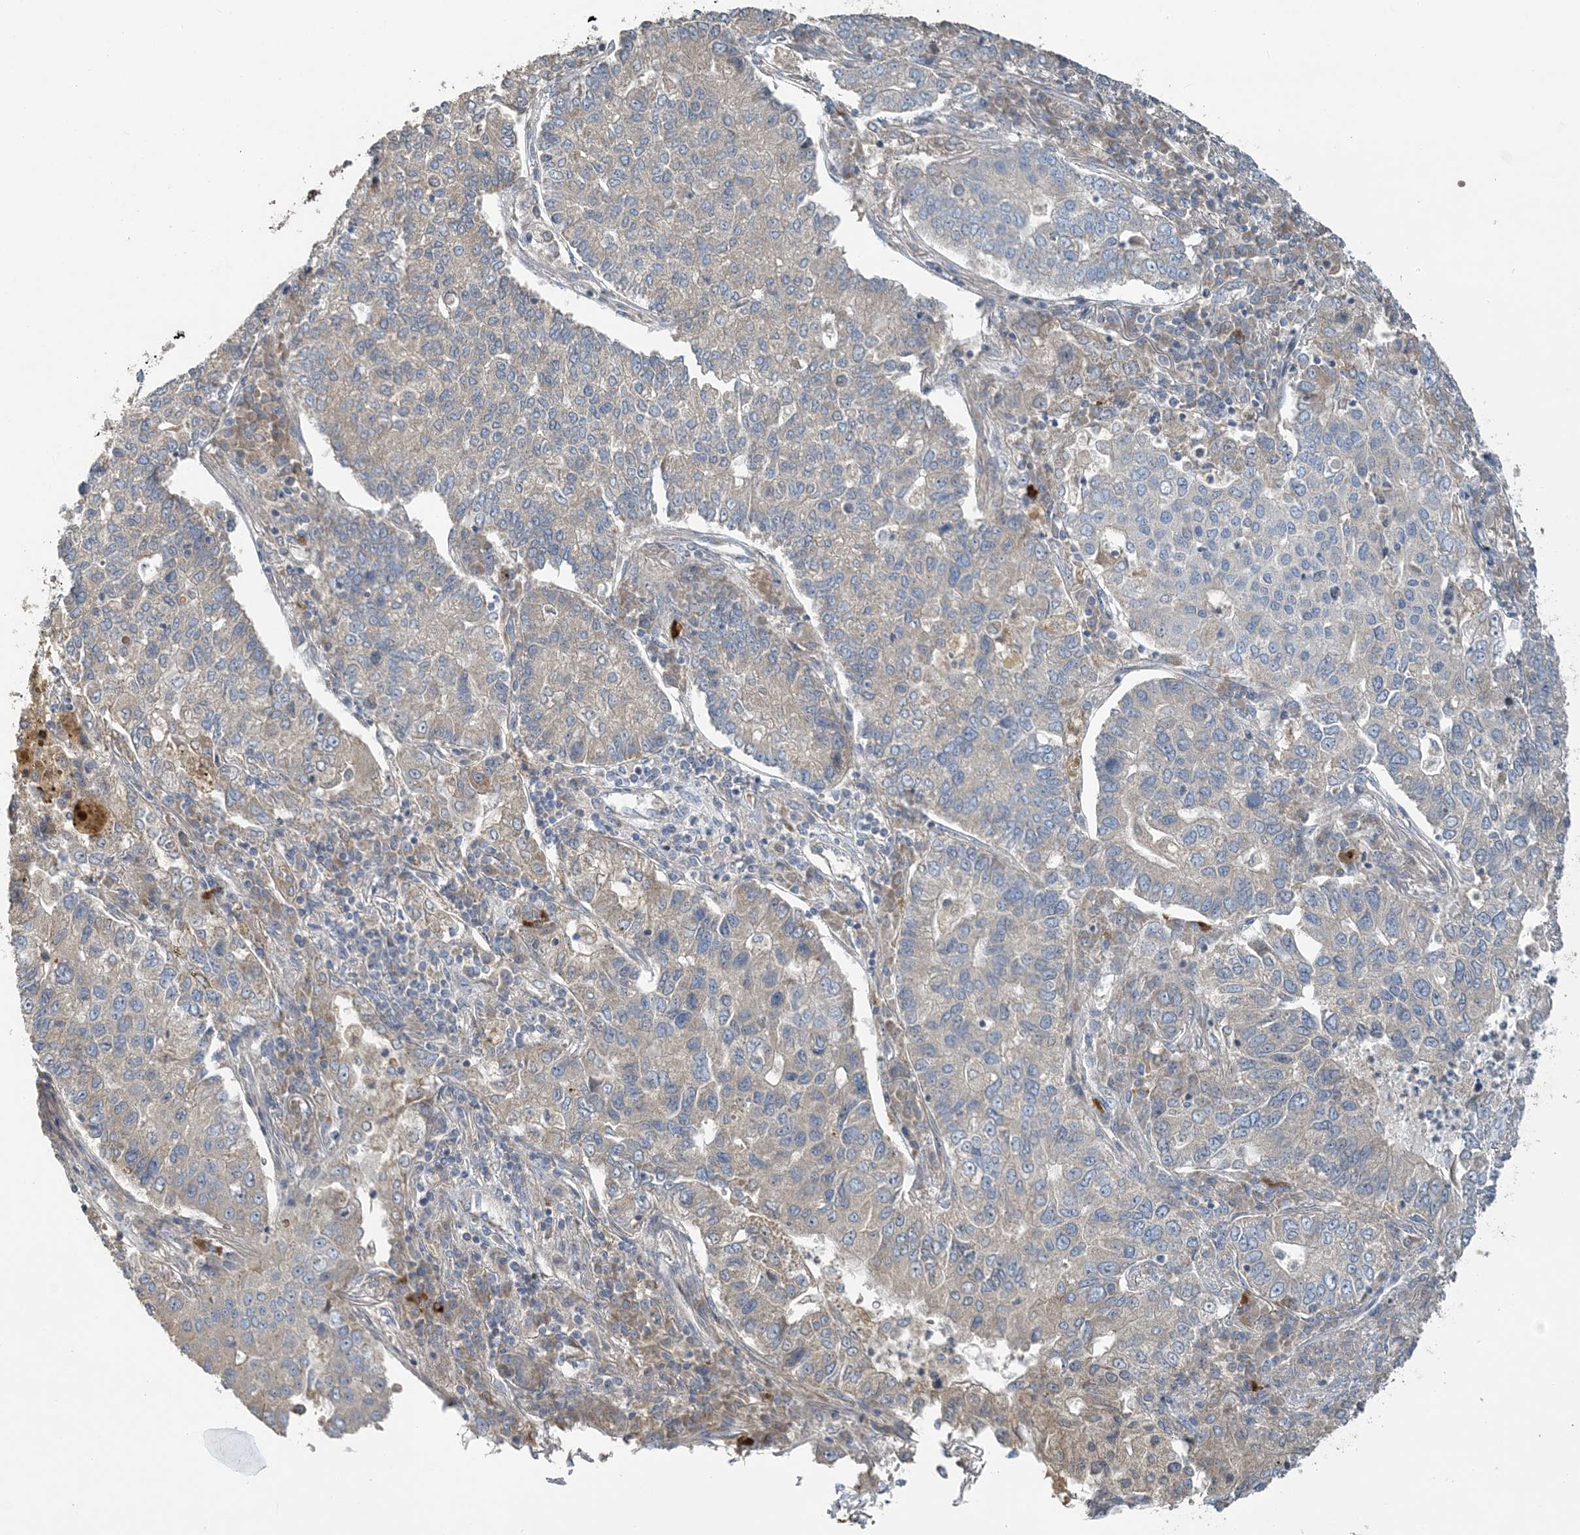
{"staining": {"intensity": "weak", "quantity": "<25%", "location": "cytoplasmic/membranous"}, "tissue": "lung cancer", "cell_type": "Tumor cells", "image_type": "cancer", "snomed": [{"axis": "morphology", "description": "Adenocarcinoma, NOS"}, {"axis": "topography", "description": "Lung"}], "caption": "Lung adenocarcinoma was stained to show a protein in brown. There is no significant expression in tumor cells.", "gene": "SLC4A10", "patient": {"sex": "male", "age": 49}}